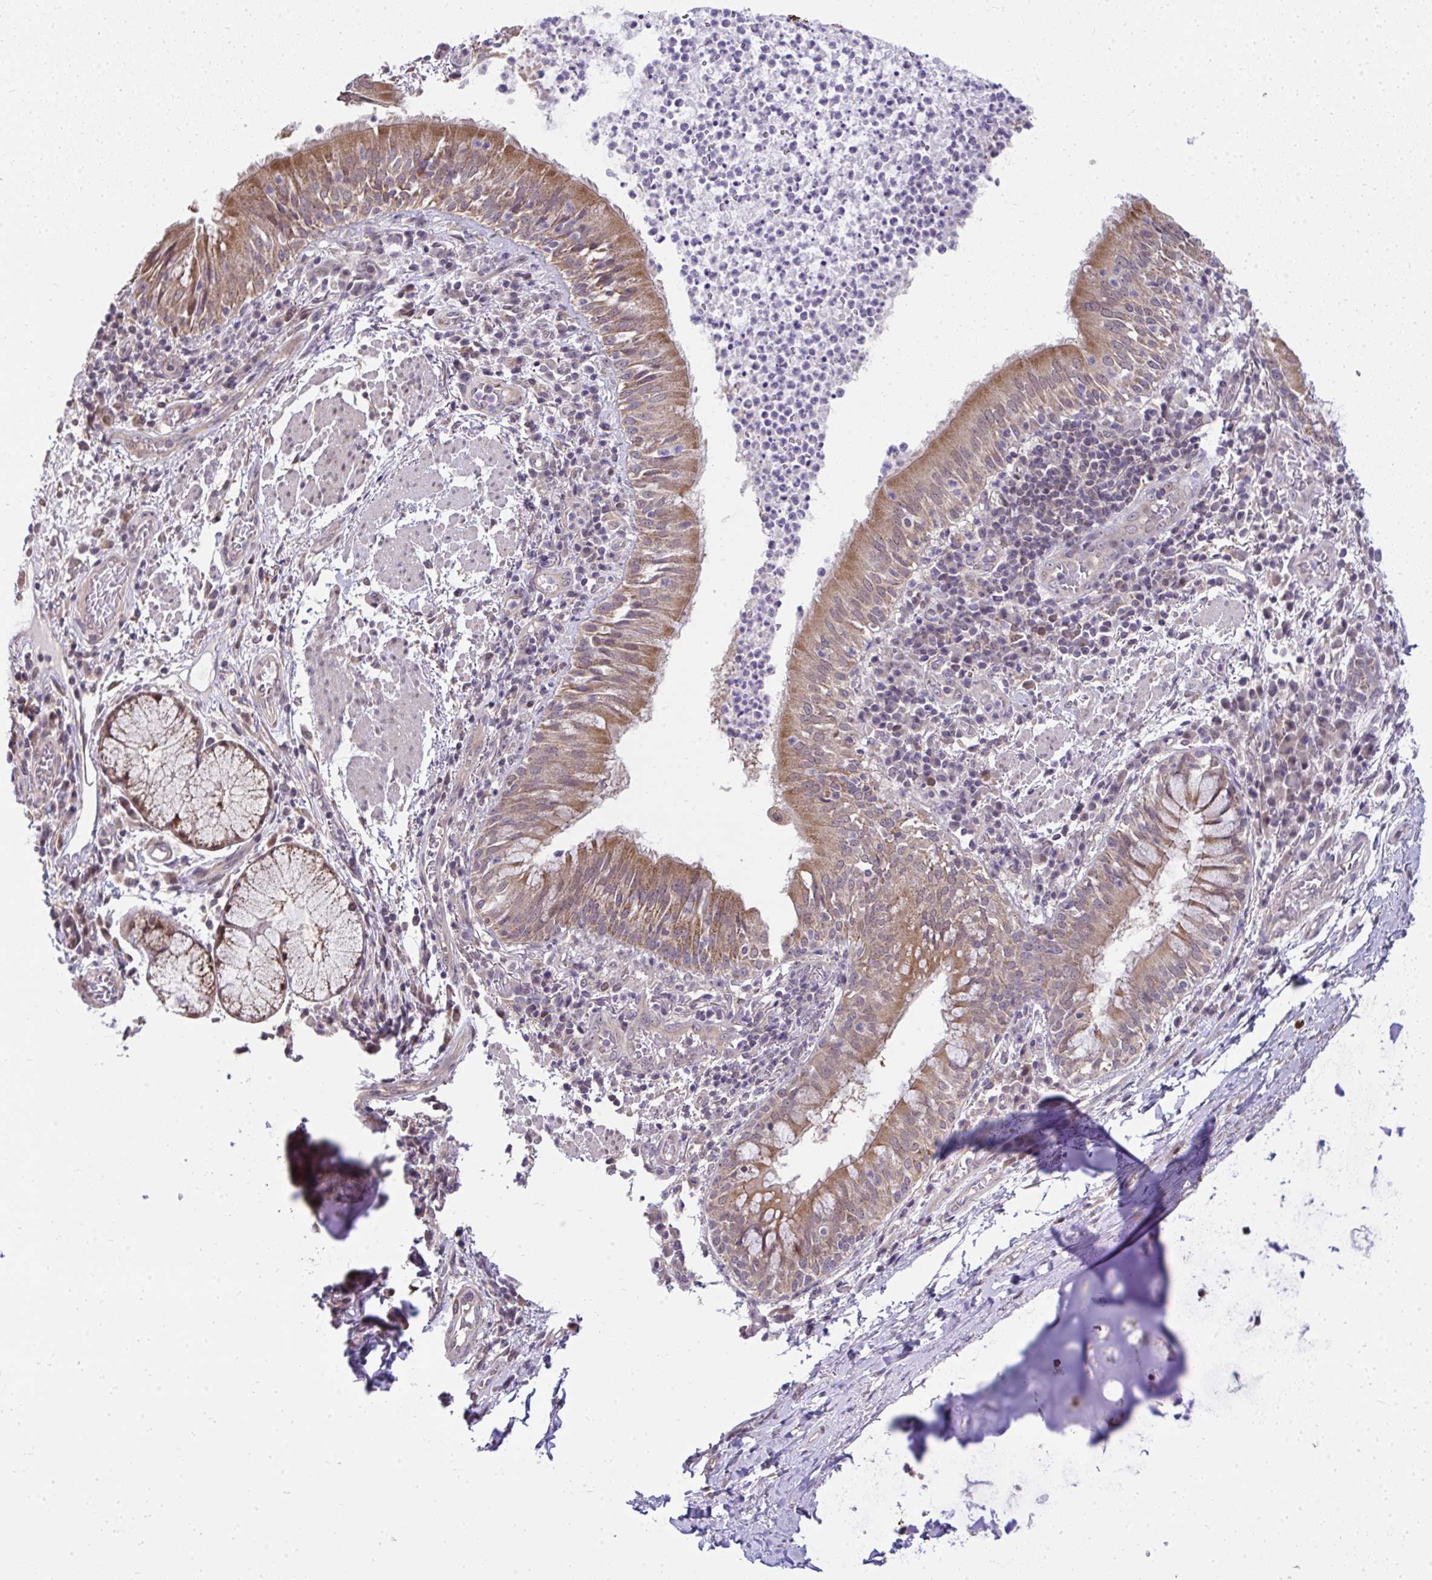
{"staining": {"intensity": "strong", "quantity": ">75%", "location": "cytoplasmic/membranous"}, "tissue": "bronchus", "cell_type": "Respiratory epithelial cells", "image_type": "normal", "snomed": [{"axis": "morphology", "description": "Normal tissue, NOS"}, {"axis": "topography", "description": "Lymph node"}, {"axis": "topography", "description": "Bronchus"}], "caption": "Bronchus stained with a protein marker shows strong staining in respiratory epithelial cells.", "gene": "RDH14", "patient": {"sex": "male", "age": 56}}